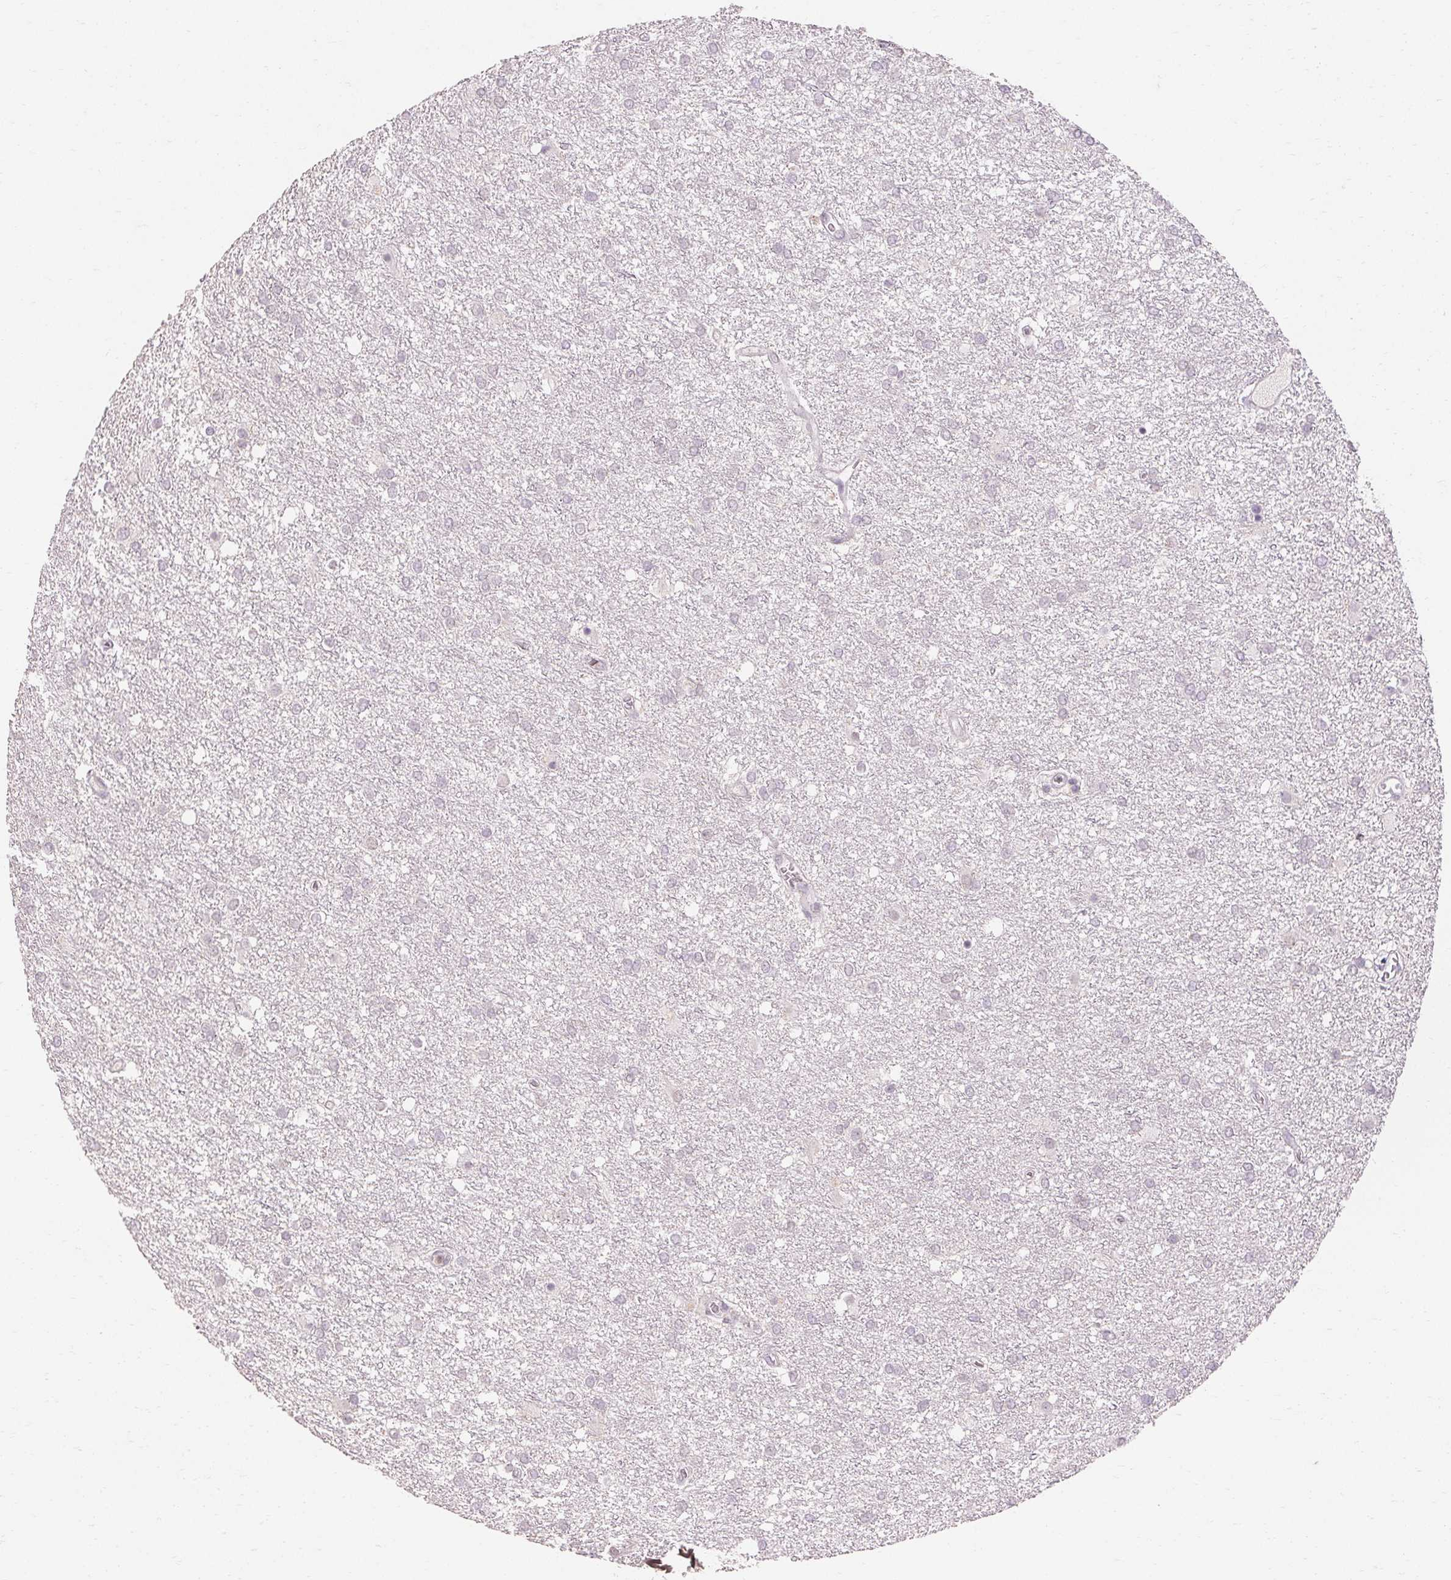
{"staining": {"intensity": "negative", "quantity": "none", "location": "none"}, "tissue": "glioma", "cell_type": "Tumor cells", "image_type": "cancer", "snomed": [{"axis": "morphology", "description": "Glioma, malignant, High grade"}, {"axis": "topography", "description": "Brain"}], "caption": "The image reveals no significant positivity in tumor cells of malignant glioma (high-grade). The staining is performed using DAB (3,3'-diaminobenzidine) brown chromogen with nuclei counter-stained in using hematoxylin.", "gene": "SKP2", "patient": {"sex": "female", "age": 61}}